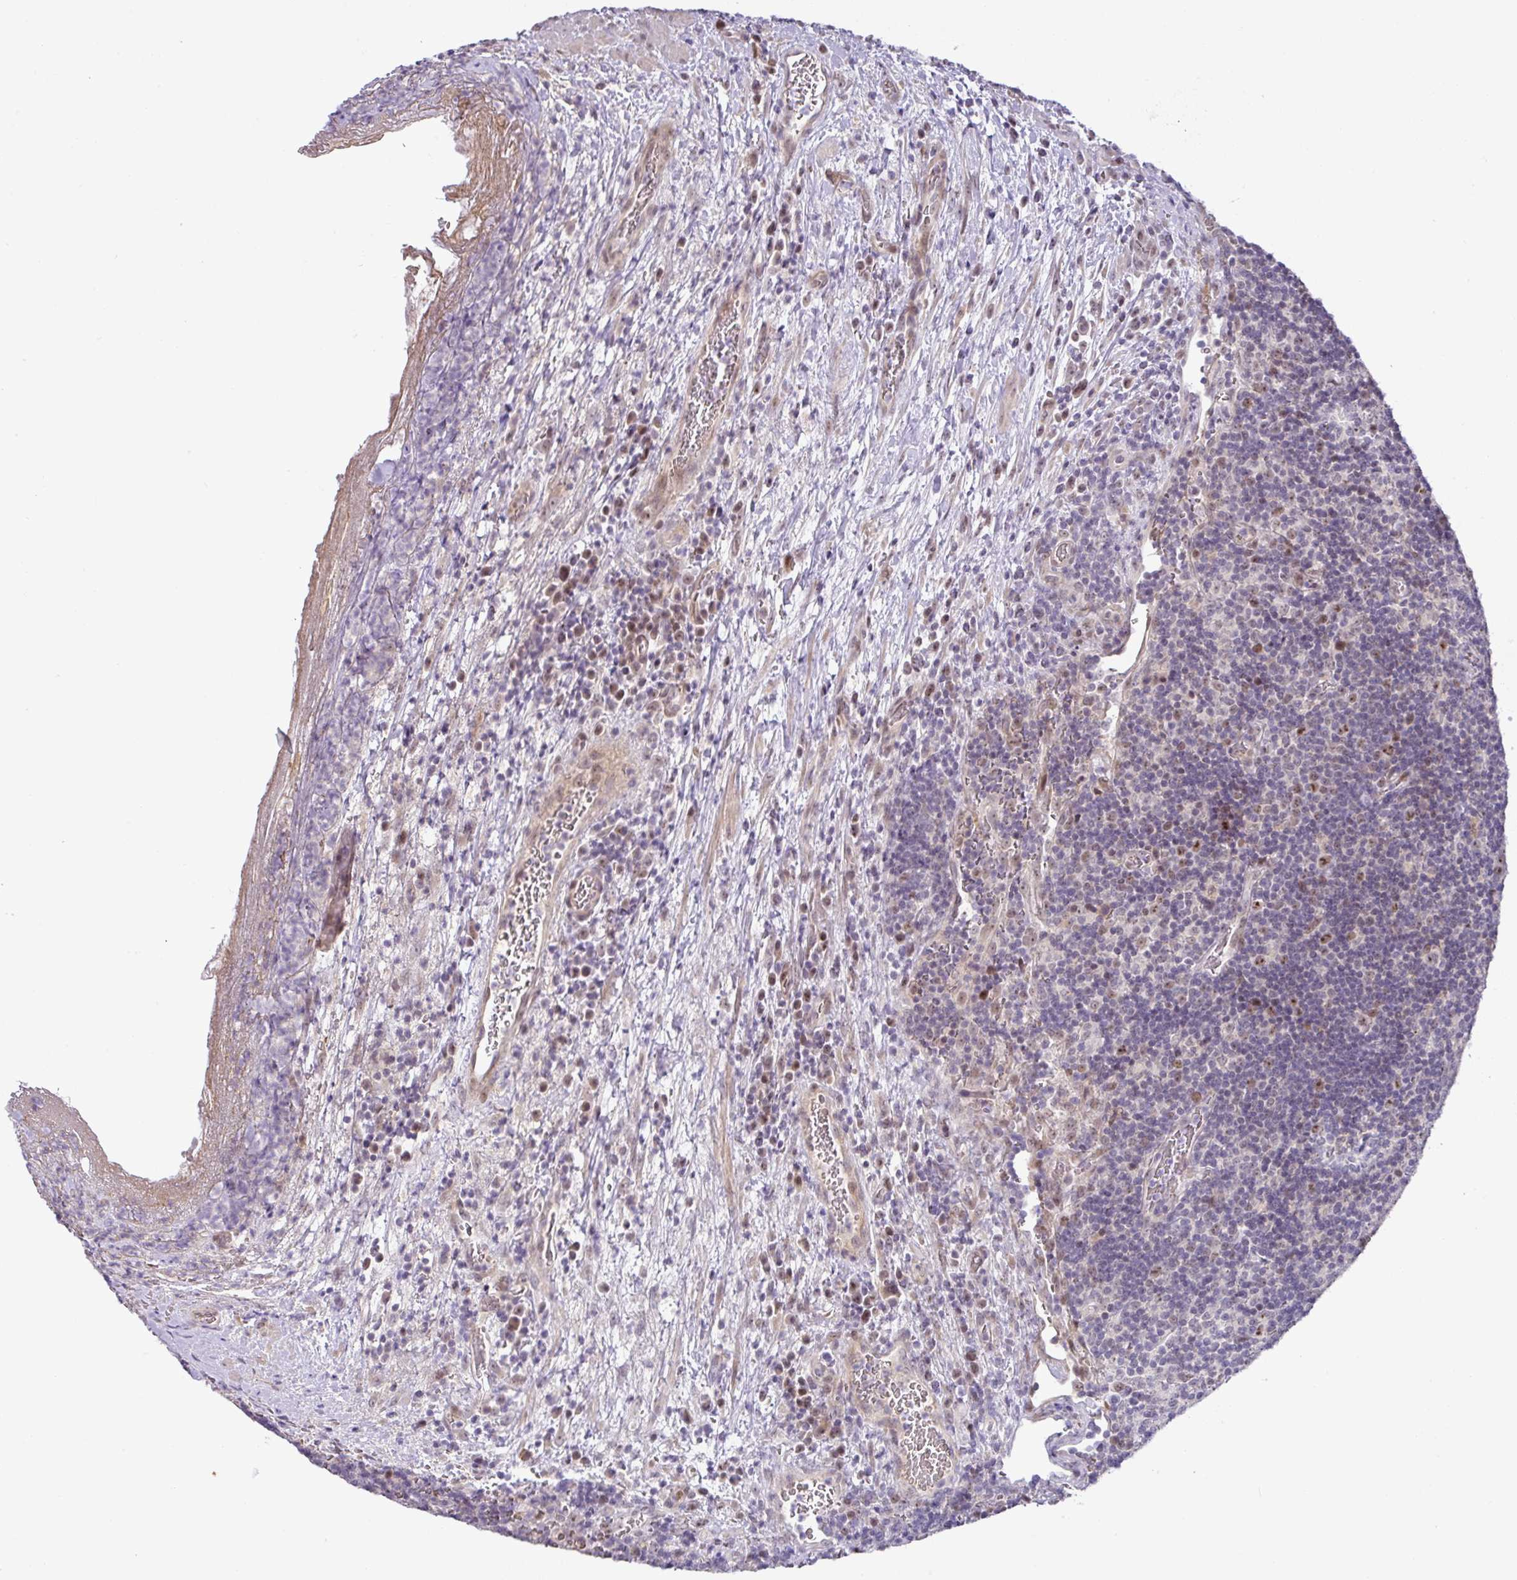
{"staining": {"intensity": "moderate", "quantity": "25%-75%", "location": "nuclear"}, "tissue": "lymph node", "cell_type": "Germinal center cells", "image_type": "normal", "snomed": [{"axis": "morphology", "description": "Normal tissue, NOS"}, {"axis": "topography", "description": "Lymph node"}], "caption": "This photomicrograph exhibits benign lymph node stained with immunohistochemistry (IHC) to label a protein in brown. The nuclear of germinal center cells show moderate positivity for the protein. Nuclei are counter-stained blue.", "gene": "PARP2", "patient": {"sex": "male", "age": 50}}